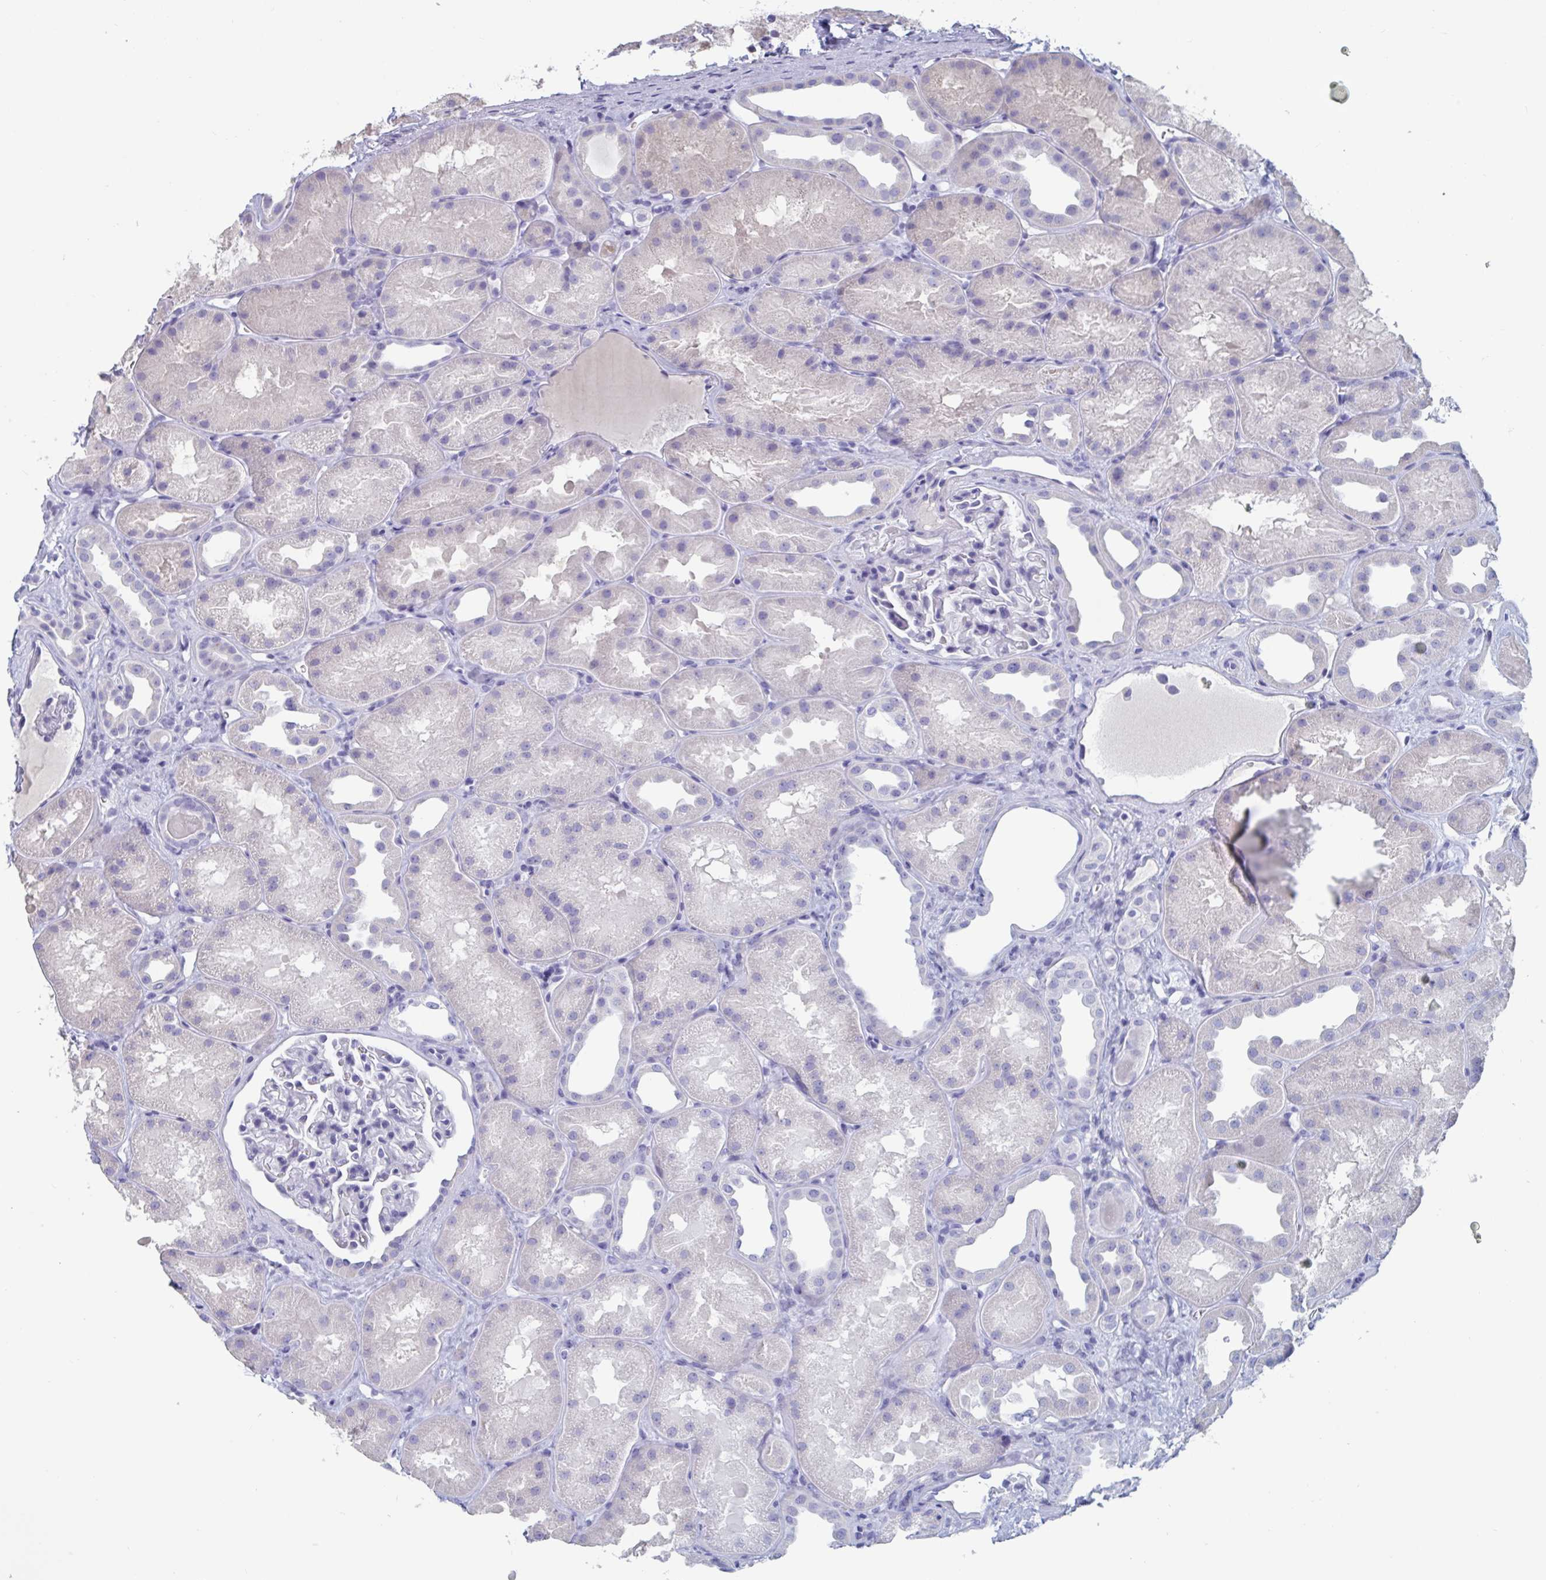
{"staining": {"intensity": "negative", "quantity": "none", "location": "none"}, "tissue": "kidney", "cell_type": "Cells in glomeruli", "image_type": "normal", "snomed": [{"axis": "morphology", "description": "Normal tissue, NOS"}, {"axis": "topography", "description": "Kidney"}], "caption": "IHC histopathology image of unremarkable kidney: kidney stained with DAB demonstrates no significant protein staining in cells in glomeruli. (Brightfield microscopy of DAB immunohistochemistry (IHC) at high magnification).", "gene": "DPEP3", "patient": {"sex": "male", "age": 61}}